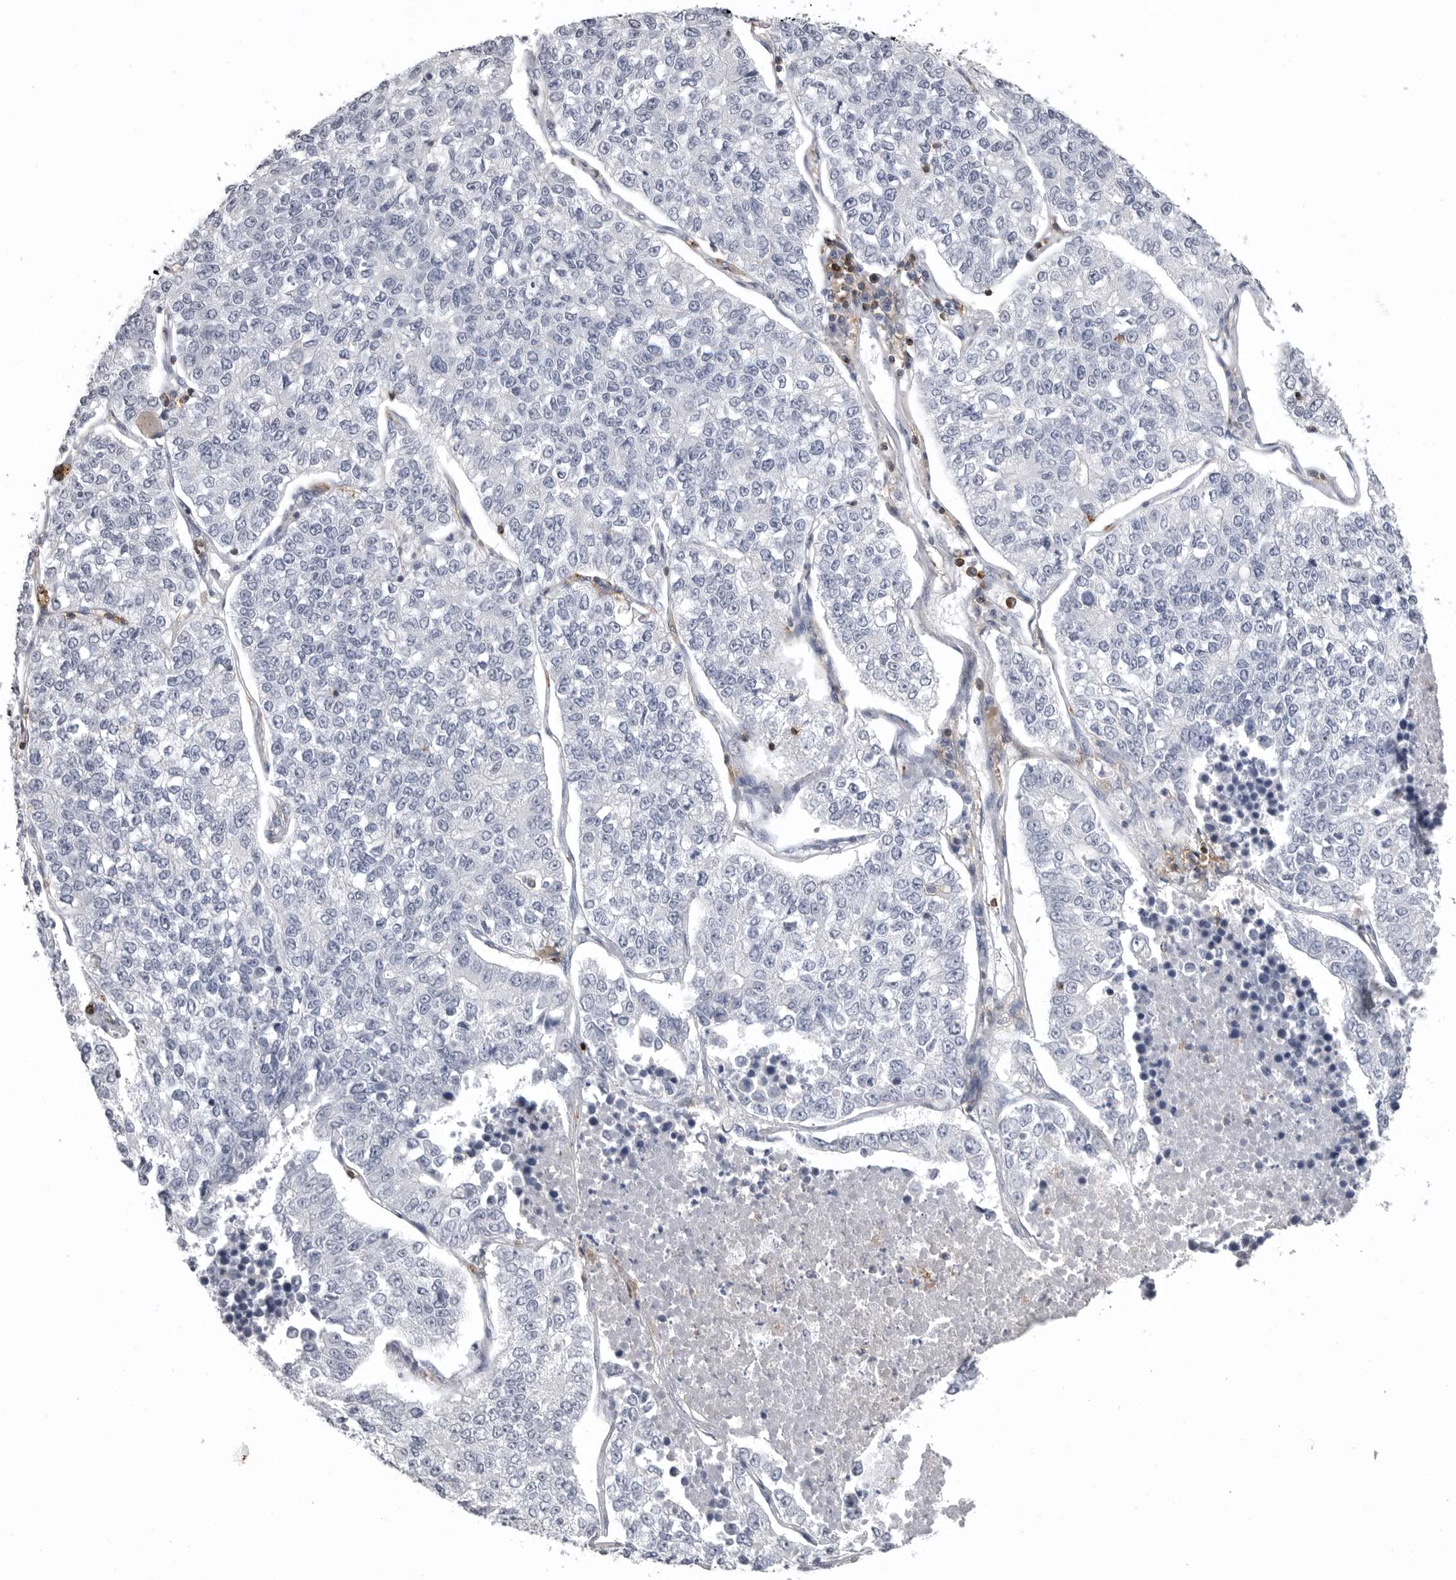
{"staining": {"intensity": "negative", "quantity": "none", "location": "none"}, "tissue": "lung cancer", "cell_type": "Tumor cells", "image_type": "cancer", "snomed": [{"axis": "morphology", "description": "Adenocarcinoma, NOS"}, {"axis": "topography", "description": "Lung"}], "caption": "The image demonstrates no staining of tumor cells in lung cancer.", "gene": "ITGAL", "patient": {"sex": "male", "age": 49}}